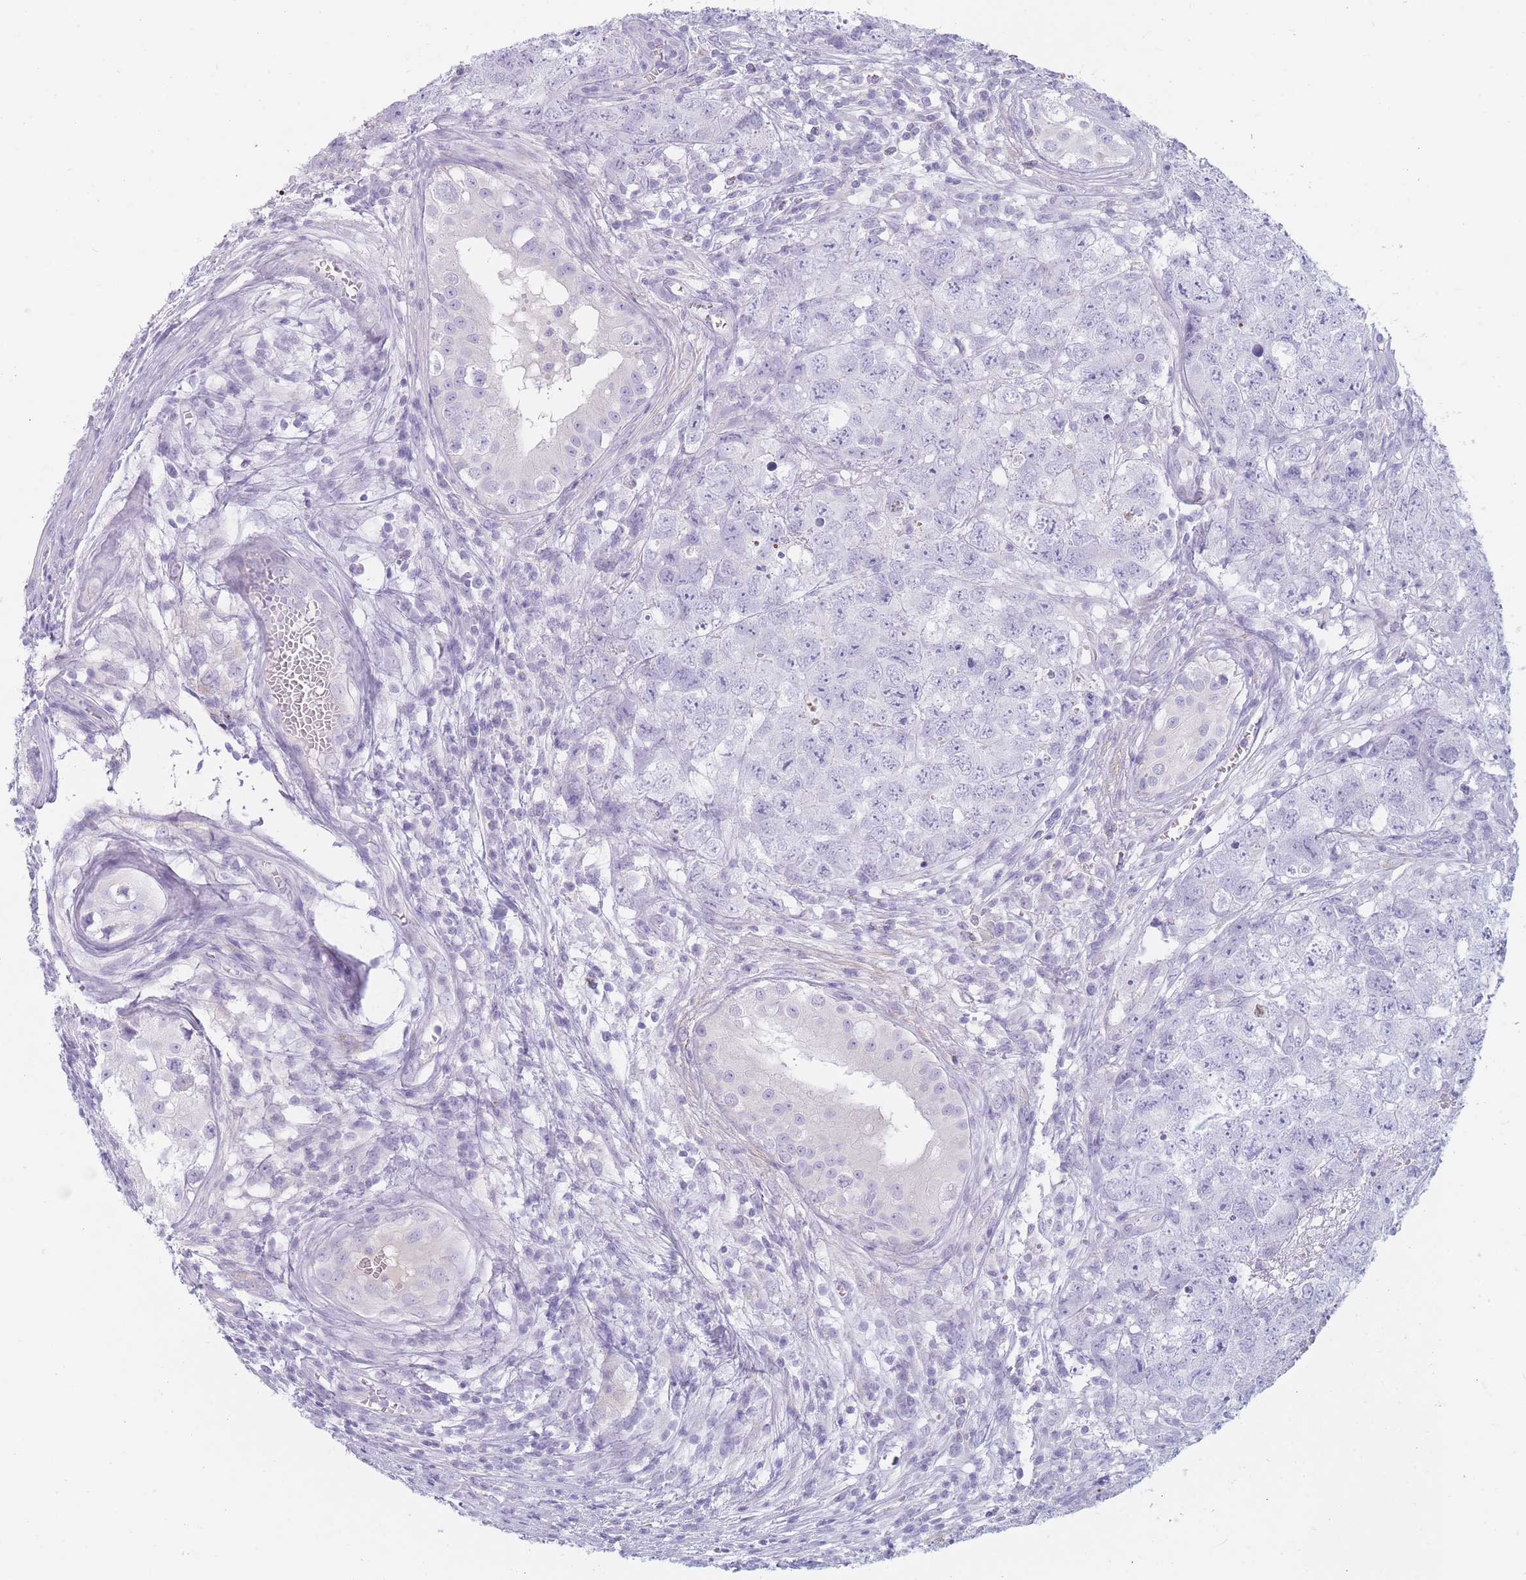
{"staining": {"intensity": "negative", "quantity": "none", "location": "none"}, "tissue": "testis cancer", "cell_type": "Tumor cells", "image_type": "cancer", "snomed": [{"axis": "morphology", "description": "Carcinoma, Embryonal, NOS"}, {"axis": "topography", "description": "Testis"}], "caption": "This is a photomicrograph of IHC staining of testis embryonal carcinoma, which shows no expression in tumor cells. (Stains: DAB immunohistochemistry with hematoxylin counter stain, Microscopy: brightfield microscopy at high magnification).", "gene": "GPR12", "patient": {"sex": "male", "age": 22}}